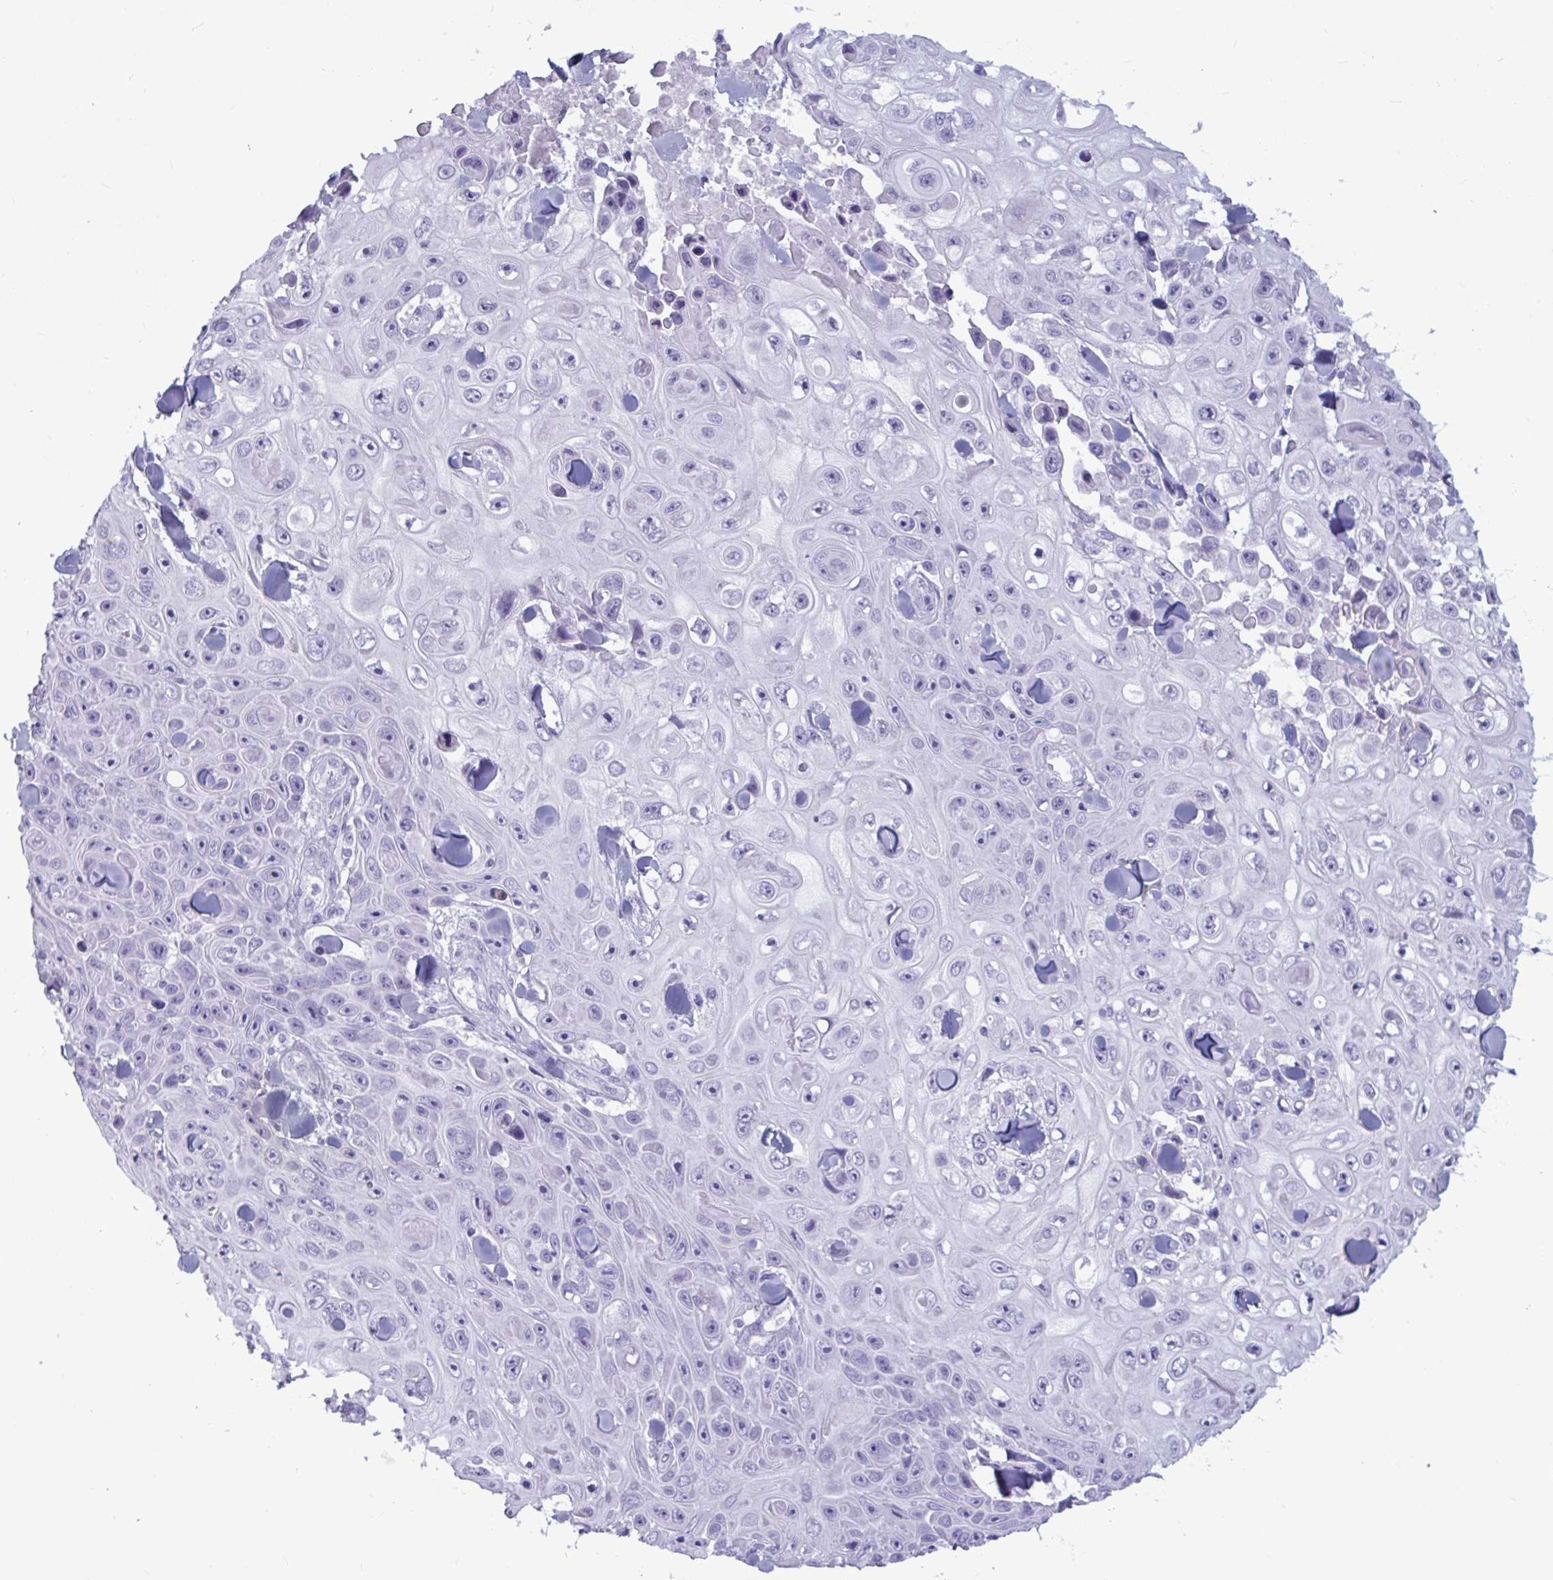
{"staining": {"intensity": "negative", "quantity": "none", "location": "none"}, "tissue": "skin cancer", "cell_type": "Tumor cells", "image_type": "cancer", "snomed": [{"axis": "morphology", "description": "Squamous cell carcinoma, NOS"}, {"axis": "topography", "description": "Skin"}], "caption": "This is a image of immunohistochemistry (IHC) staining of skin cancer (squamous cell carcinoma), which shows no staining in tumor cells. (Stains: DAB (3,3'-diaminobenzidine) IHC with hematoxylin counter stain, Microscopy: brightfield microscopy at high magnification).", "gene": "BBS10", "patient": {"sex": "male", "age": 82}}